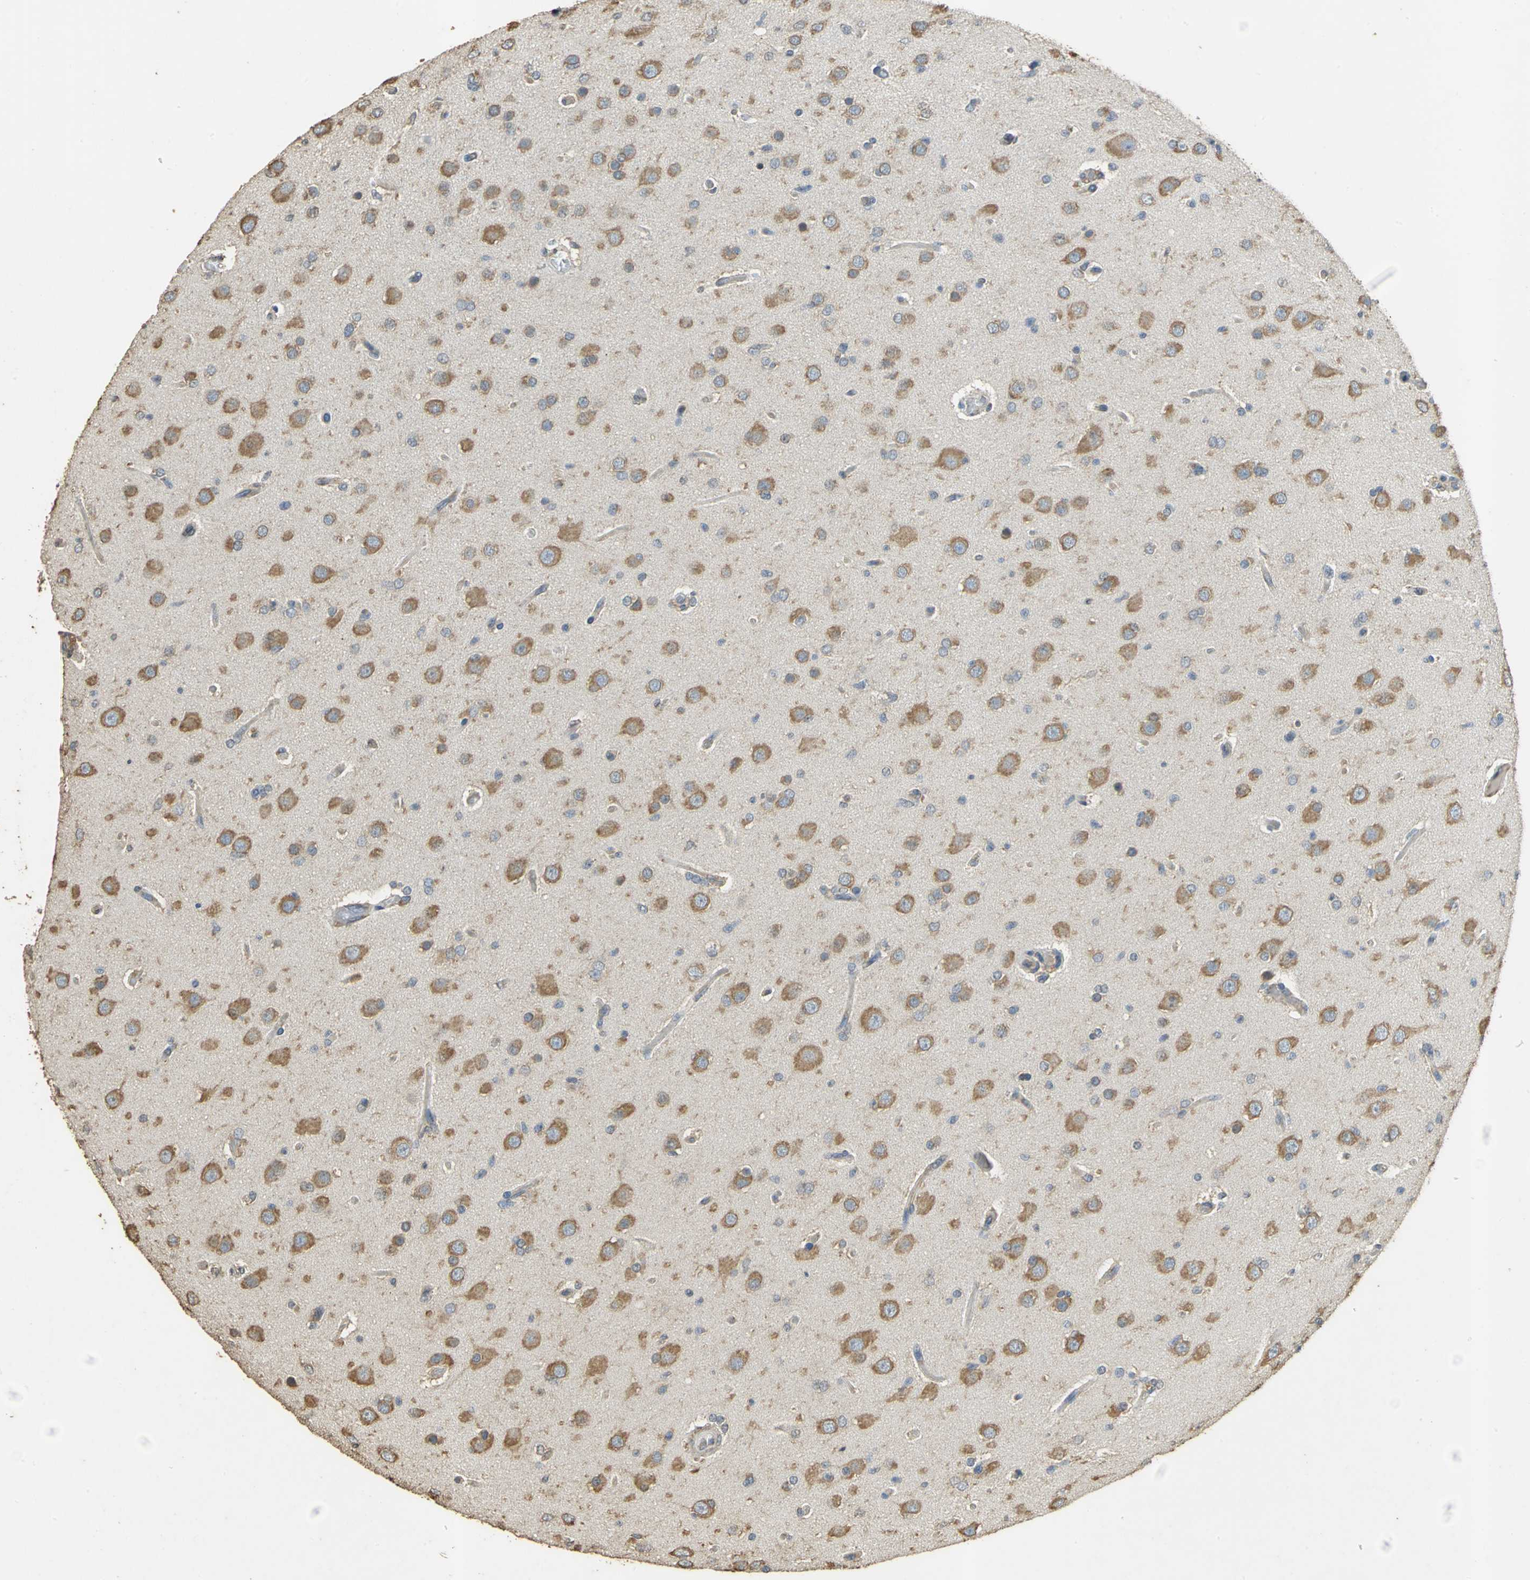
{"staining": {"intensity": "moderate", "quantity": "25%-75%", "location": "cytoplasmic/membranous"}, "tissue": "glioma", "cell_type": "Tumor cells", "image_type": "cancer", "snomed": [{"axis": "morphology", "description": "Glioma, malignant, High grade"}, {"axis": "topography", "description": "Brain"}], "caption": "Immunohistochemistry image of glioma stained for a protein (brown), which reveals medium levels of moderate cytoplasmic/membranous expression in approximately 25%-75% of tumor cells.", "gene": "ACSL4", "patient": {"sex": "male", "age": 33}}